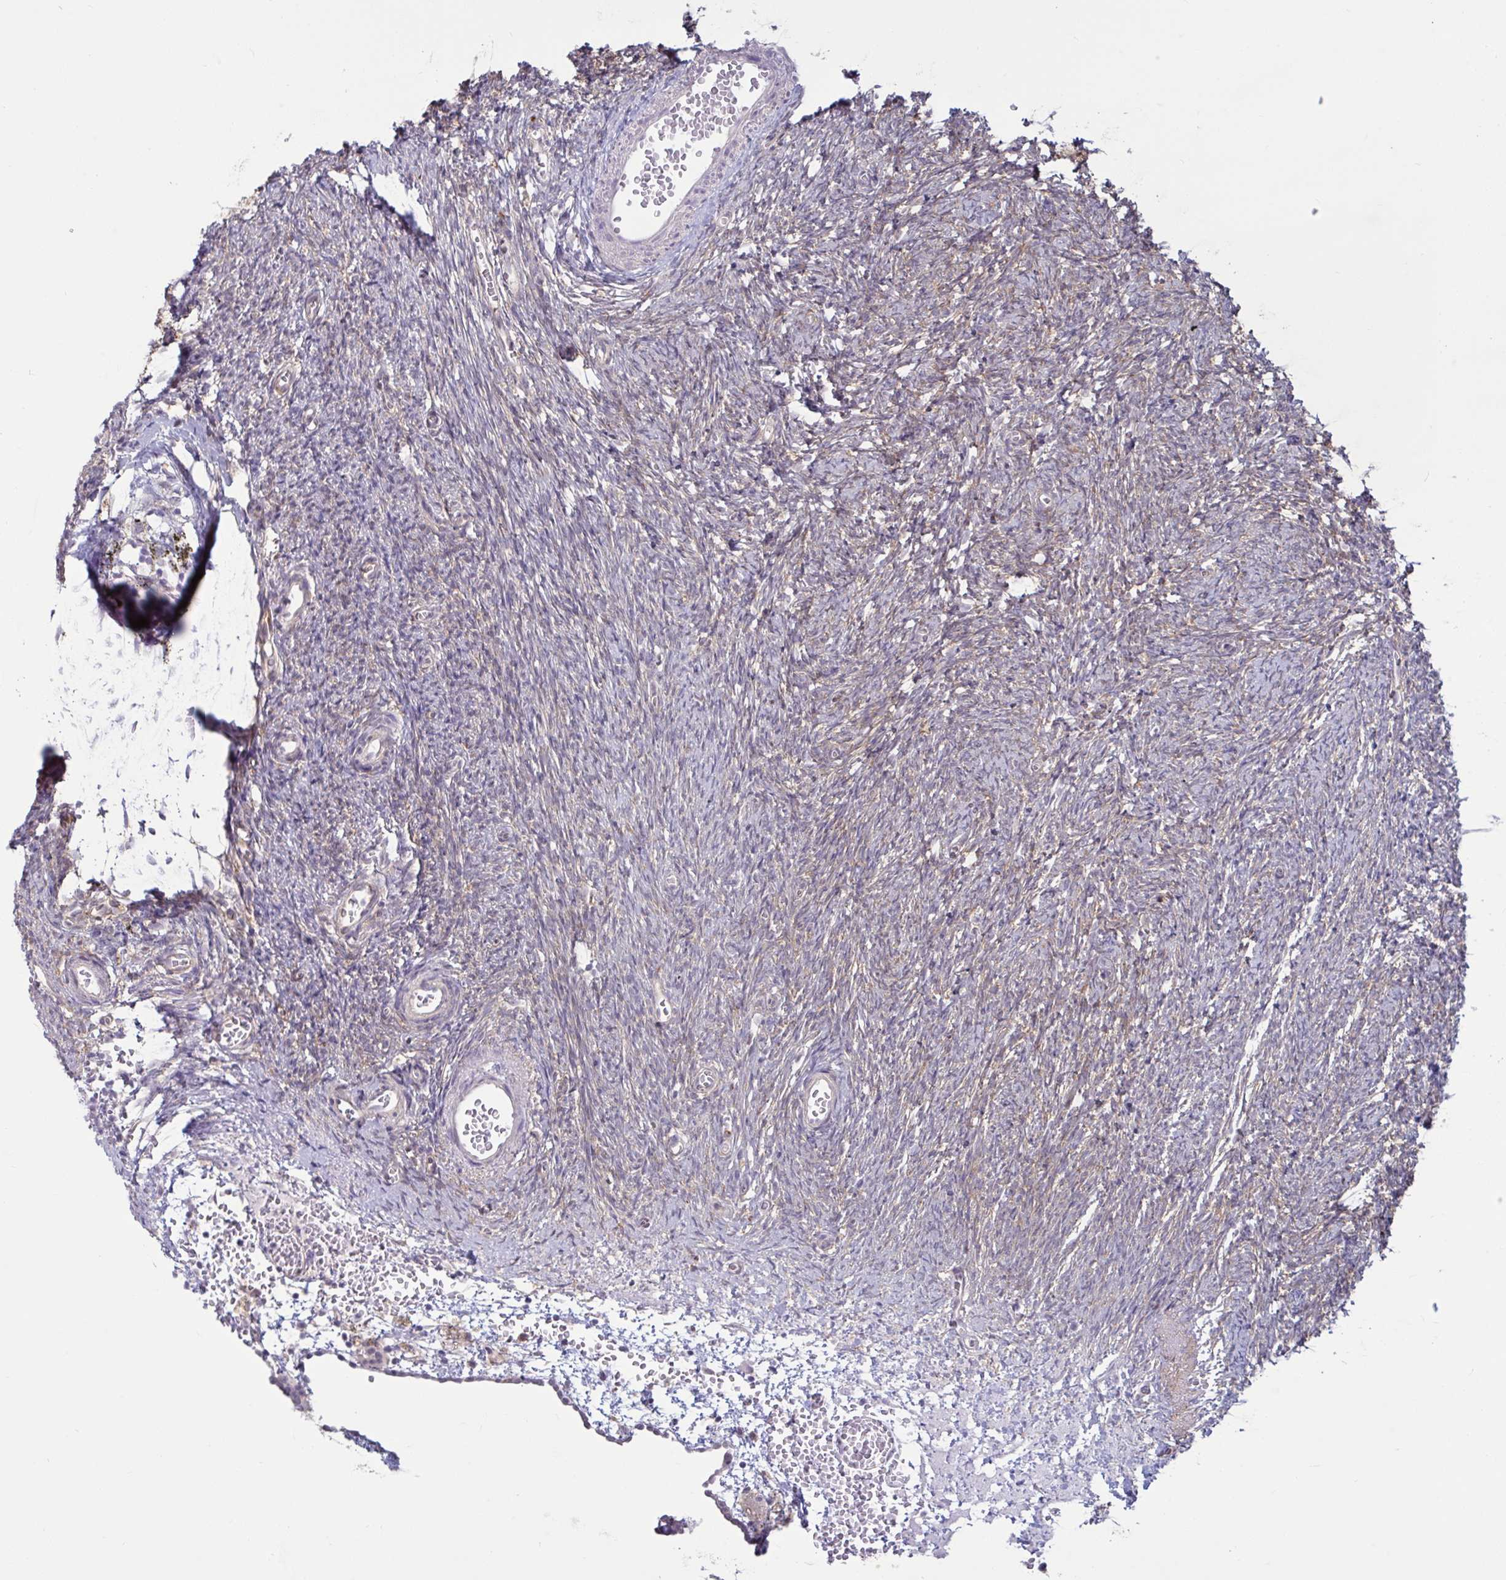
{"staining": {"intensity": "weak", "quantity": "<25%", "location": "cytoplasmic/membranous"}, "tissue": "ovary", "cell_type": "Ovarian stroma cells", "image_type": "normal", "snomed": [{"axis": "morphology", "description": "Normal tissue, NOS"}, {"axis": "topography", "description": "Ovary"}], "caption": "The histopathology image reveals no significant staining in ovarian stroma cells of ovary.", "gene": "TBC1D4", "patient": {"sex": "female", "age": 41}}